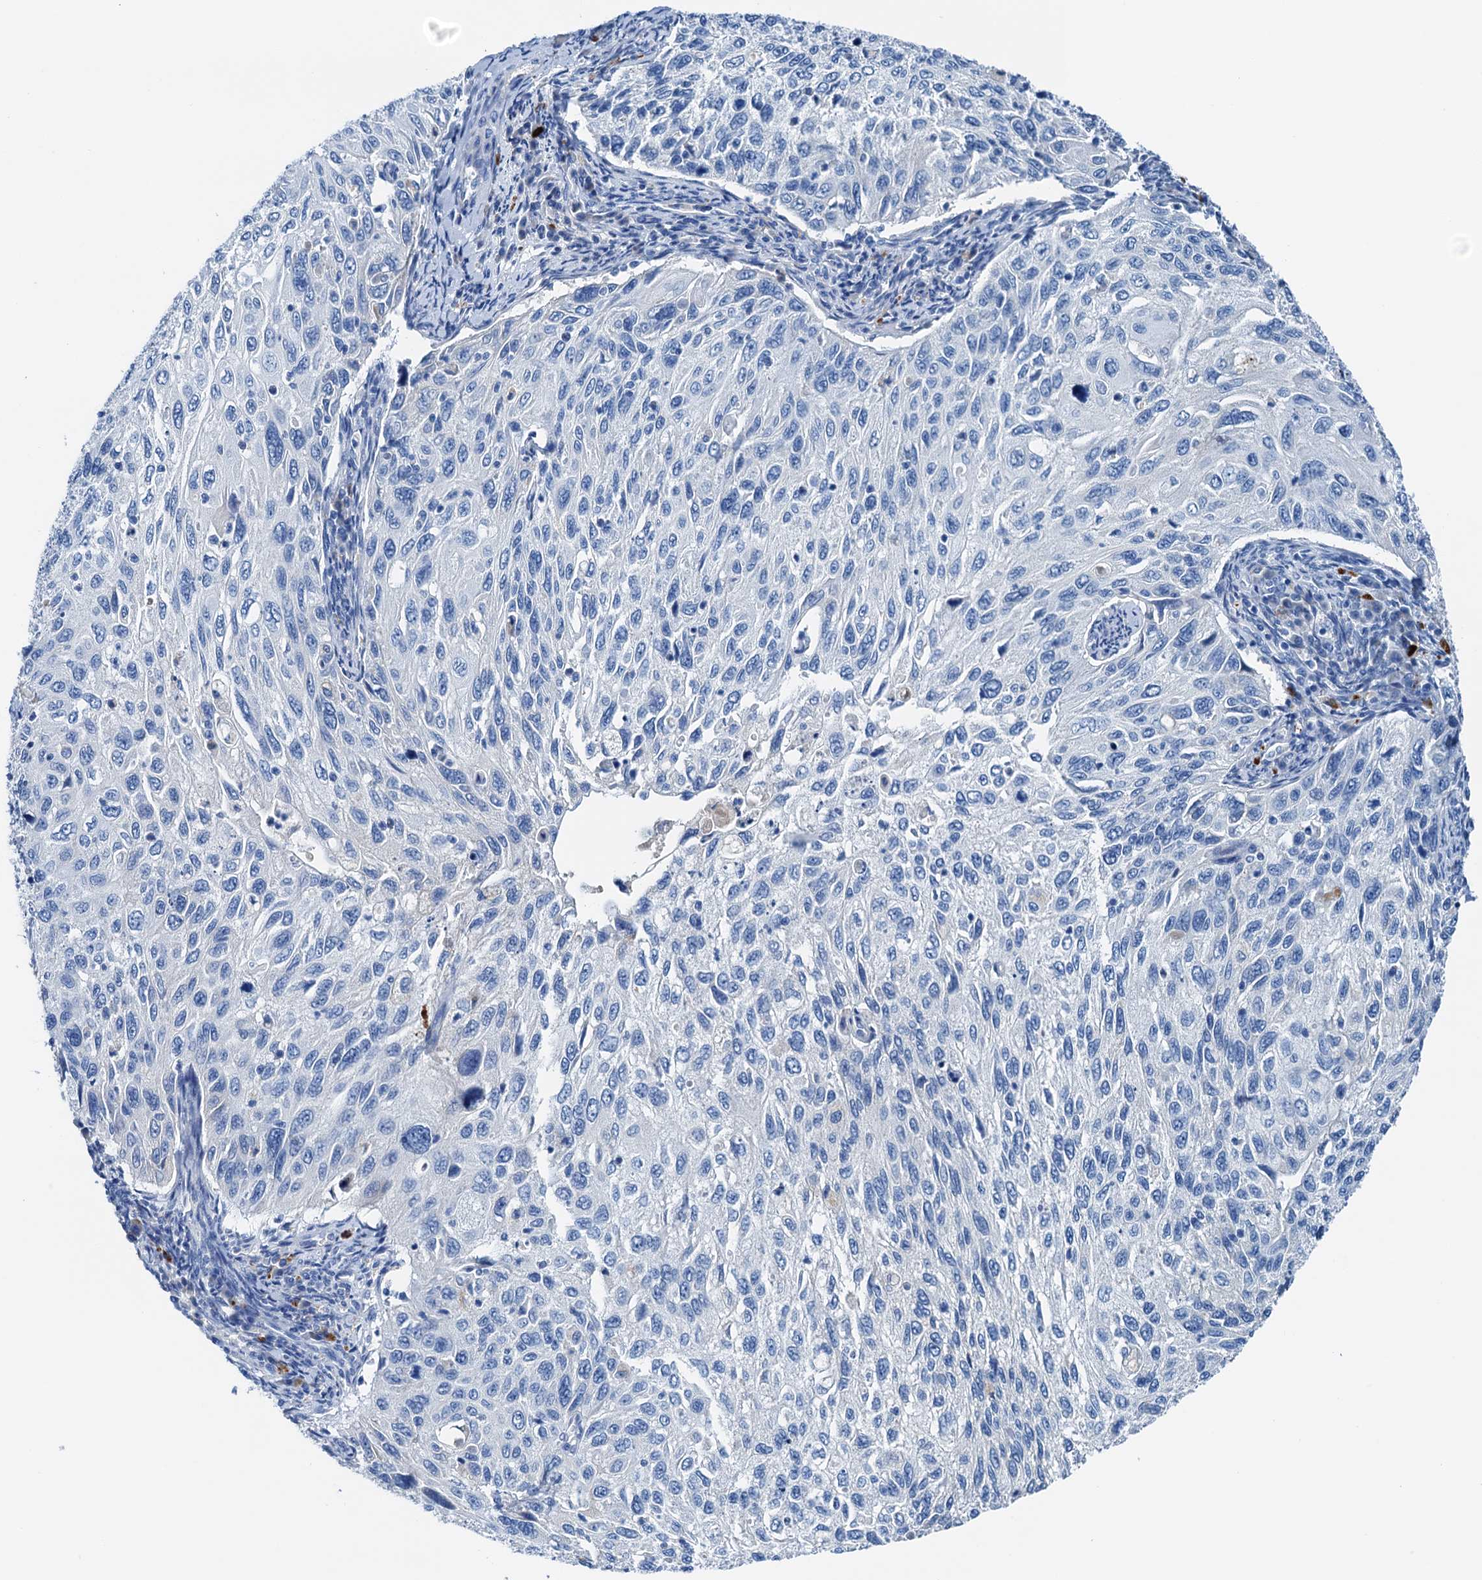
{"staining": {"intensity": "negative", "quantity": "none", "location": "none"}, "tissue": "cervical cancer", "cell_type": "Tumor cells", "image_type": "cancer", "snomed": [{"axis": "morphology", "description": "Squamous cell carcinoma, NOS"}, {"axis": "topography", "description": "Cervix"}], "caption": "This photomicrograph is of cervical squamous cell carcinoma stained with immunohistochemistry to label a protein in brown with the nuclei are counter-stained blue. There is no staining in tumor cells.", "gene": "C1QTNF4", "patient": {"sex": "female", "age": 70}}